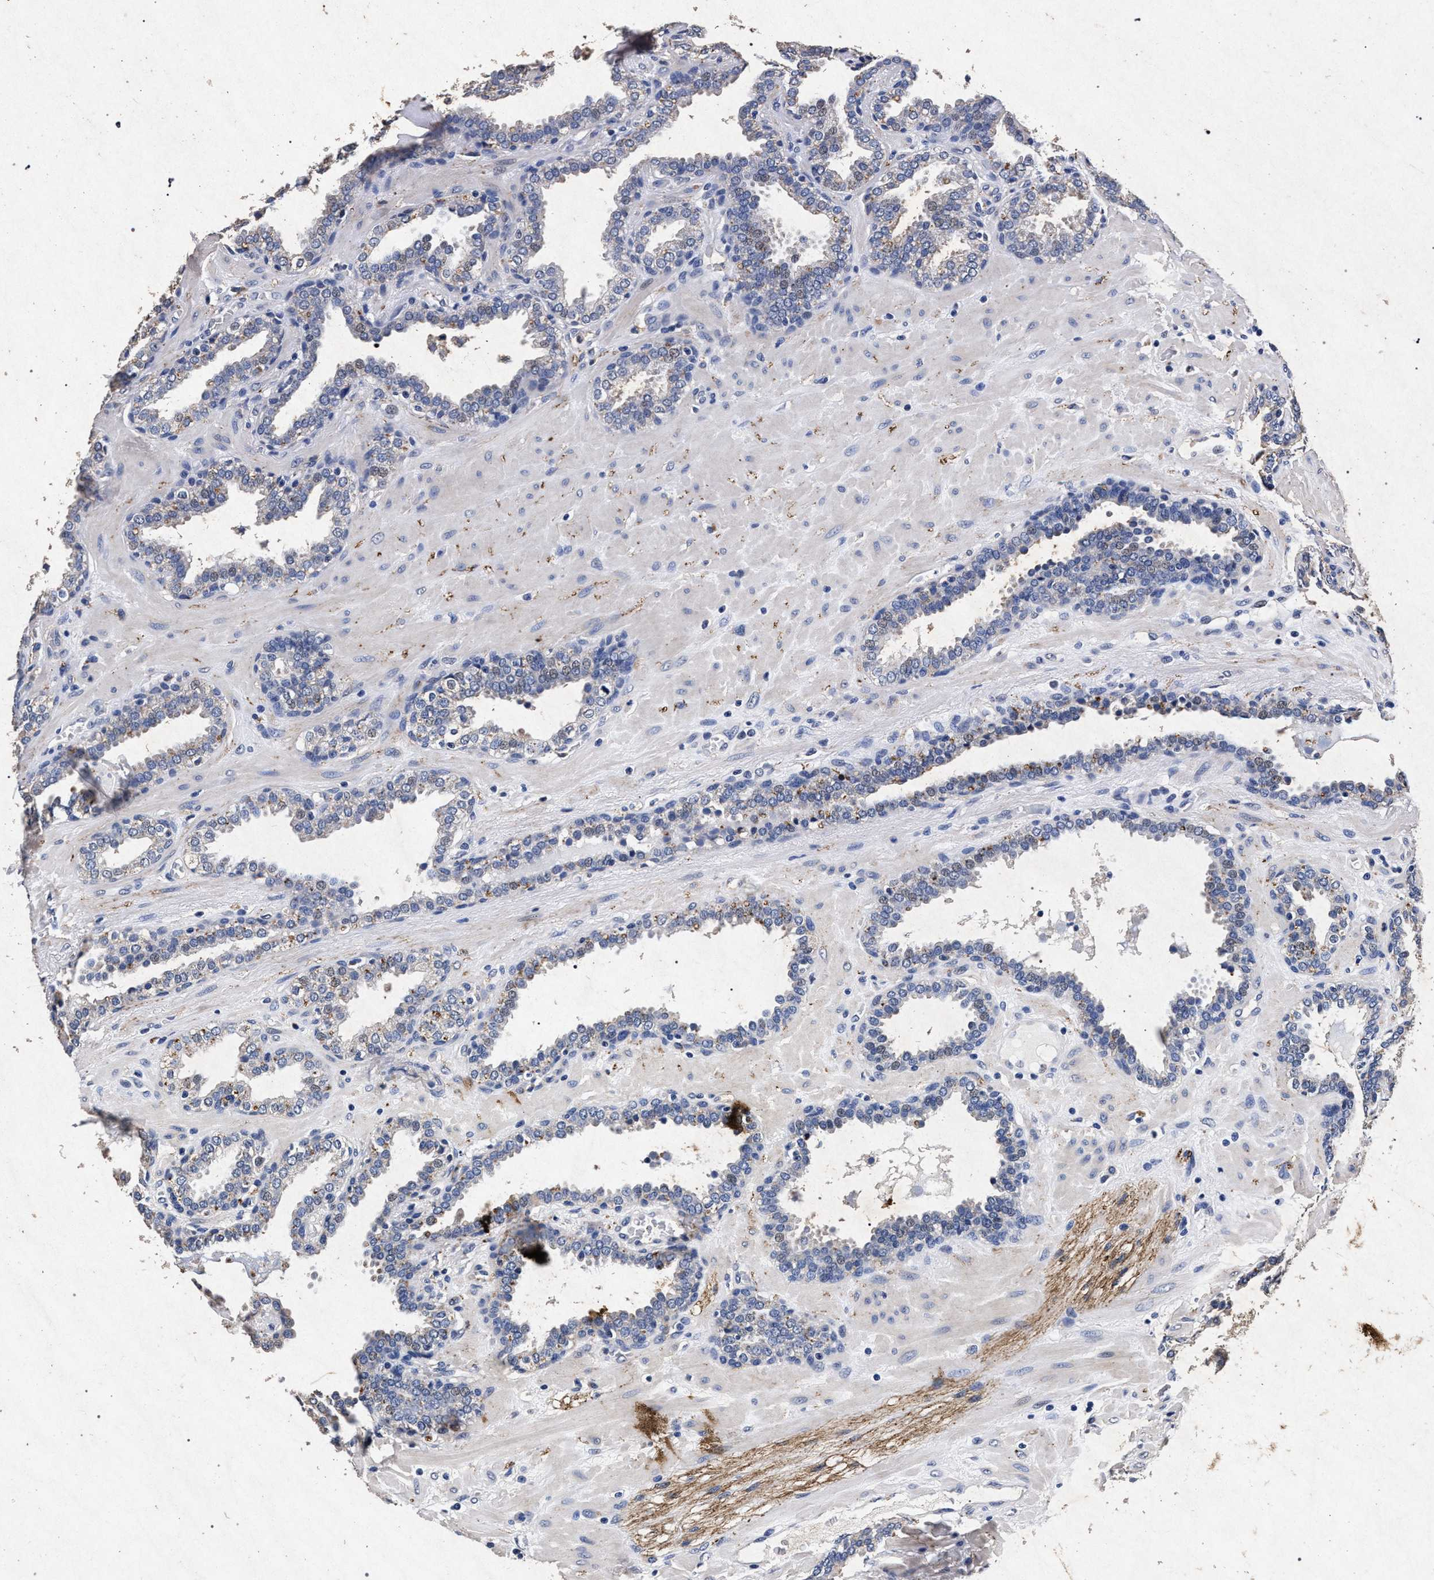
{"staining": {"intensity": "weak", "quantity": "<25%", "location": "cytoplasmic/membranous"}, "tissue": "prostate", "cell_type": "Glandular cells", "image_type": "normal", "snomed": [{"axis": "morphology", "description": "Normal tissue, NOS"}, {"axis": "topography", "description": "Prostate"}], "caption": "This is an immunohistochemistry photomicrograph of normal human prostate. There is no expression in glandular cells.", "gene": "ATP1A2", "patient": {"sex": "male", "age": 51}}